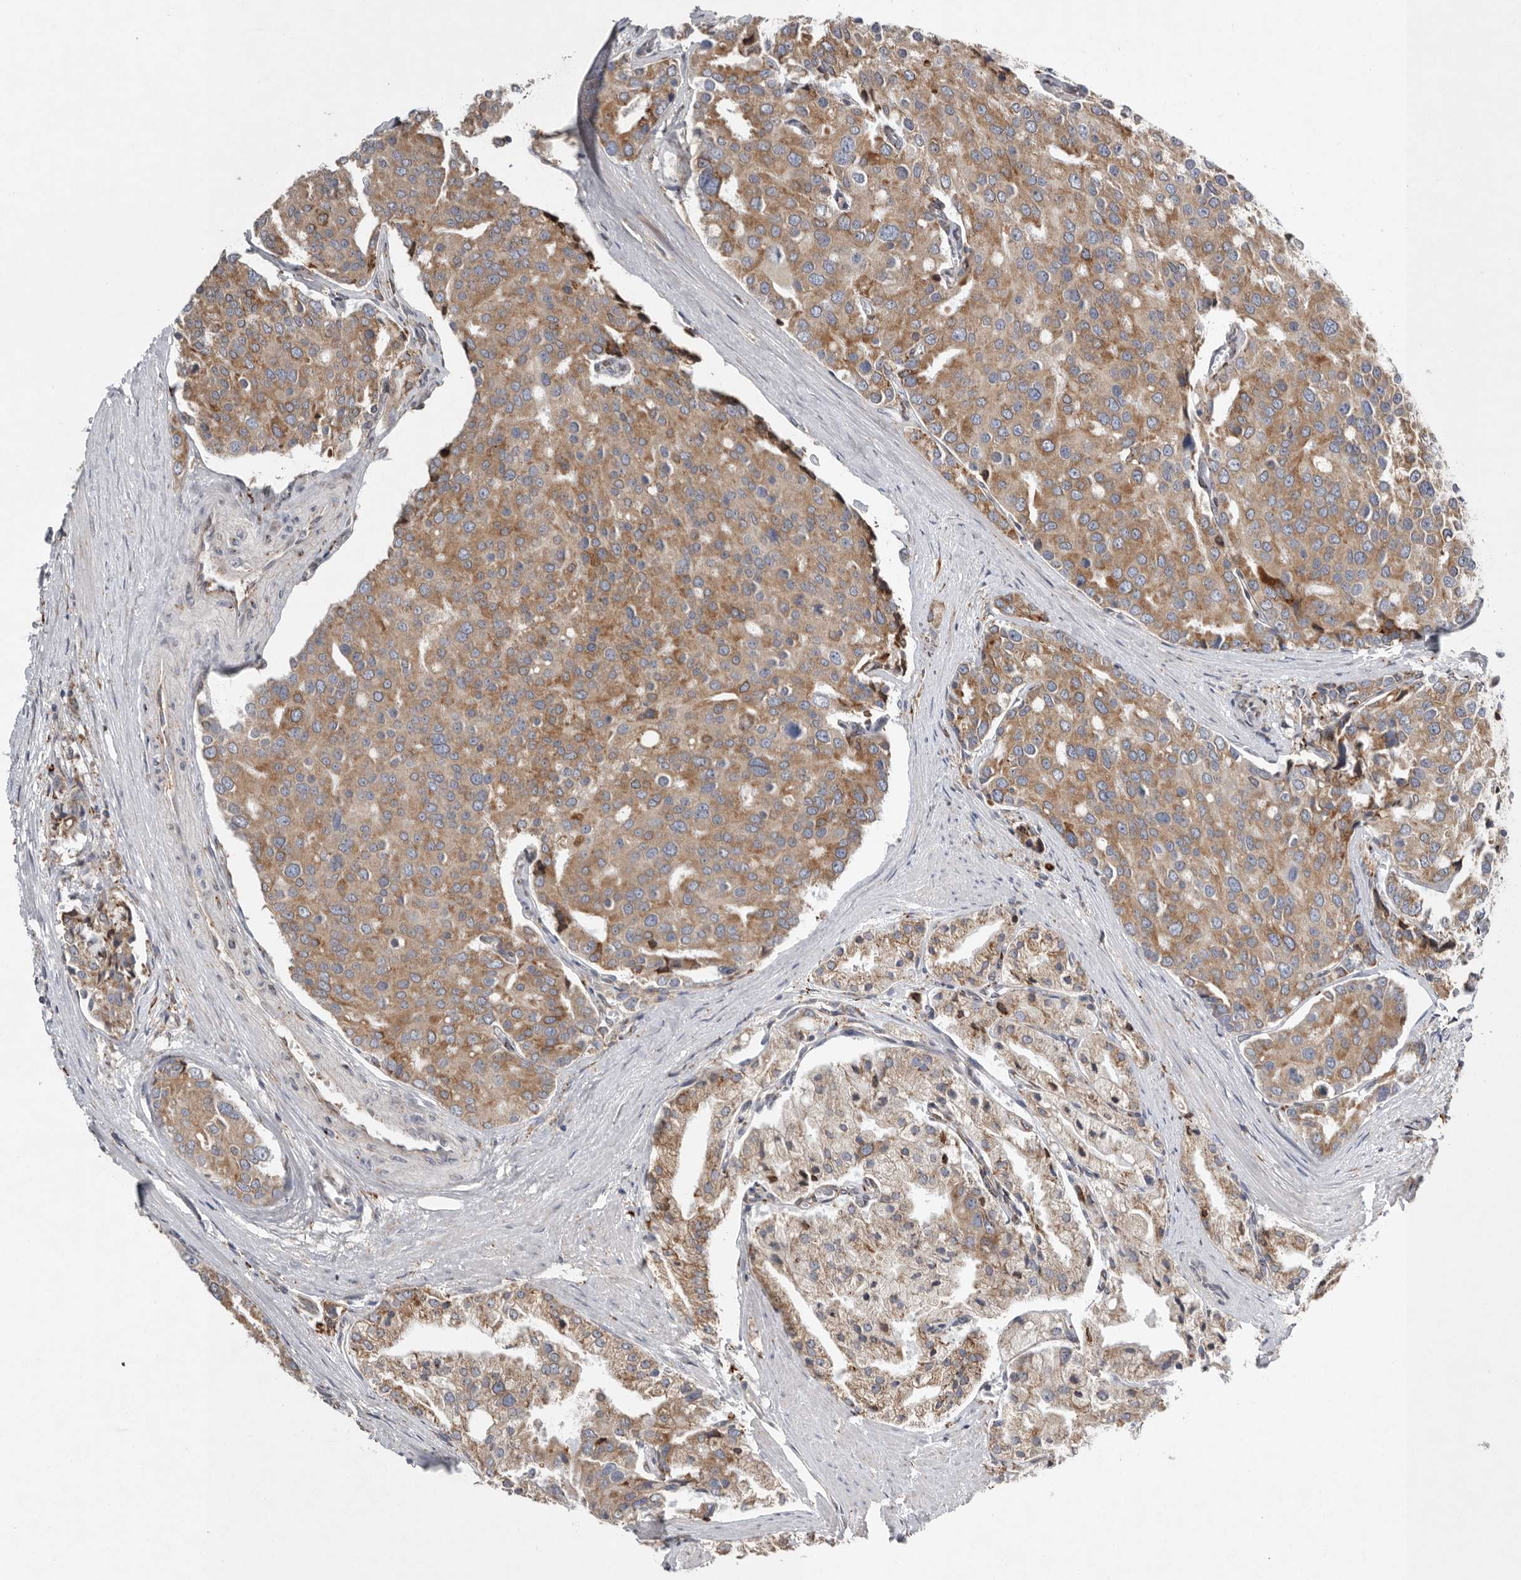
{"staining": {"intensity": "moderate", "quantity": ">75%", "location": "cytoplasmic/membranous"}, "tissue": "prostate cancer", "cell_type": "Tumor cells", "image_type": "cancer", "snomed": [{"axis": "morphology", "description": "Adenocarcinoma, High grade"}, {"axis": "topography", "description": "Prostate"}], "caption": "There is medium levels of moderate cytoplasmic/membranous expression in tumor cells of high-grade adenocarcinoma (prostate), as demonstrated by immunohistochemical staining (brown color).", "gene": "GANAB", "patient": {"sex": "male", "age": 50}}